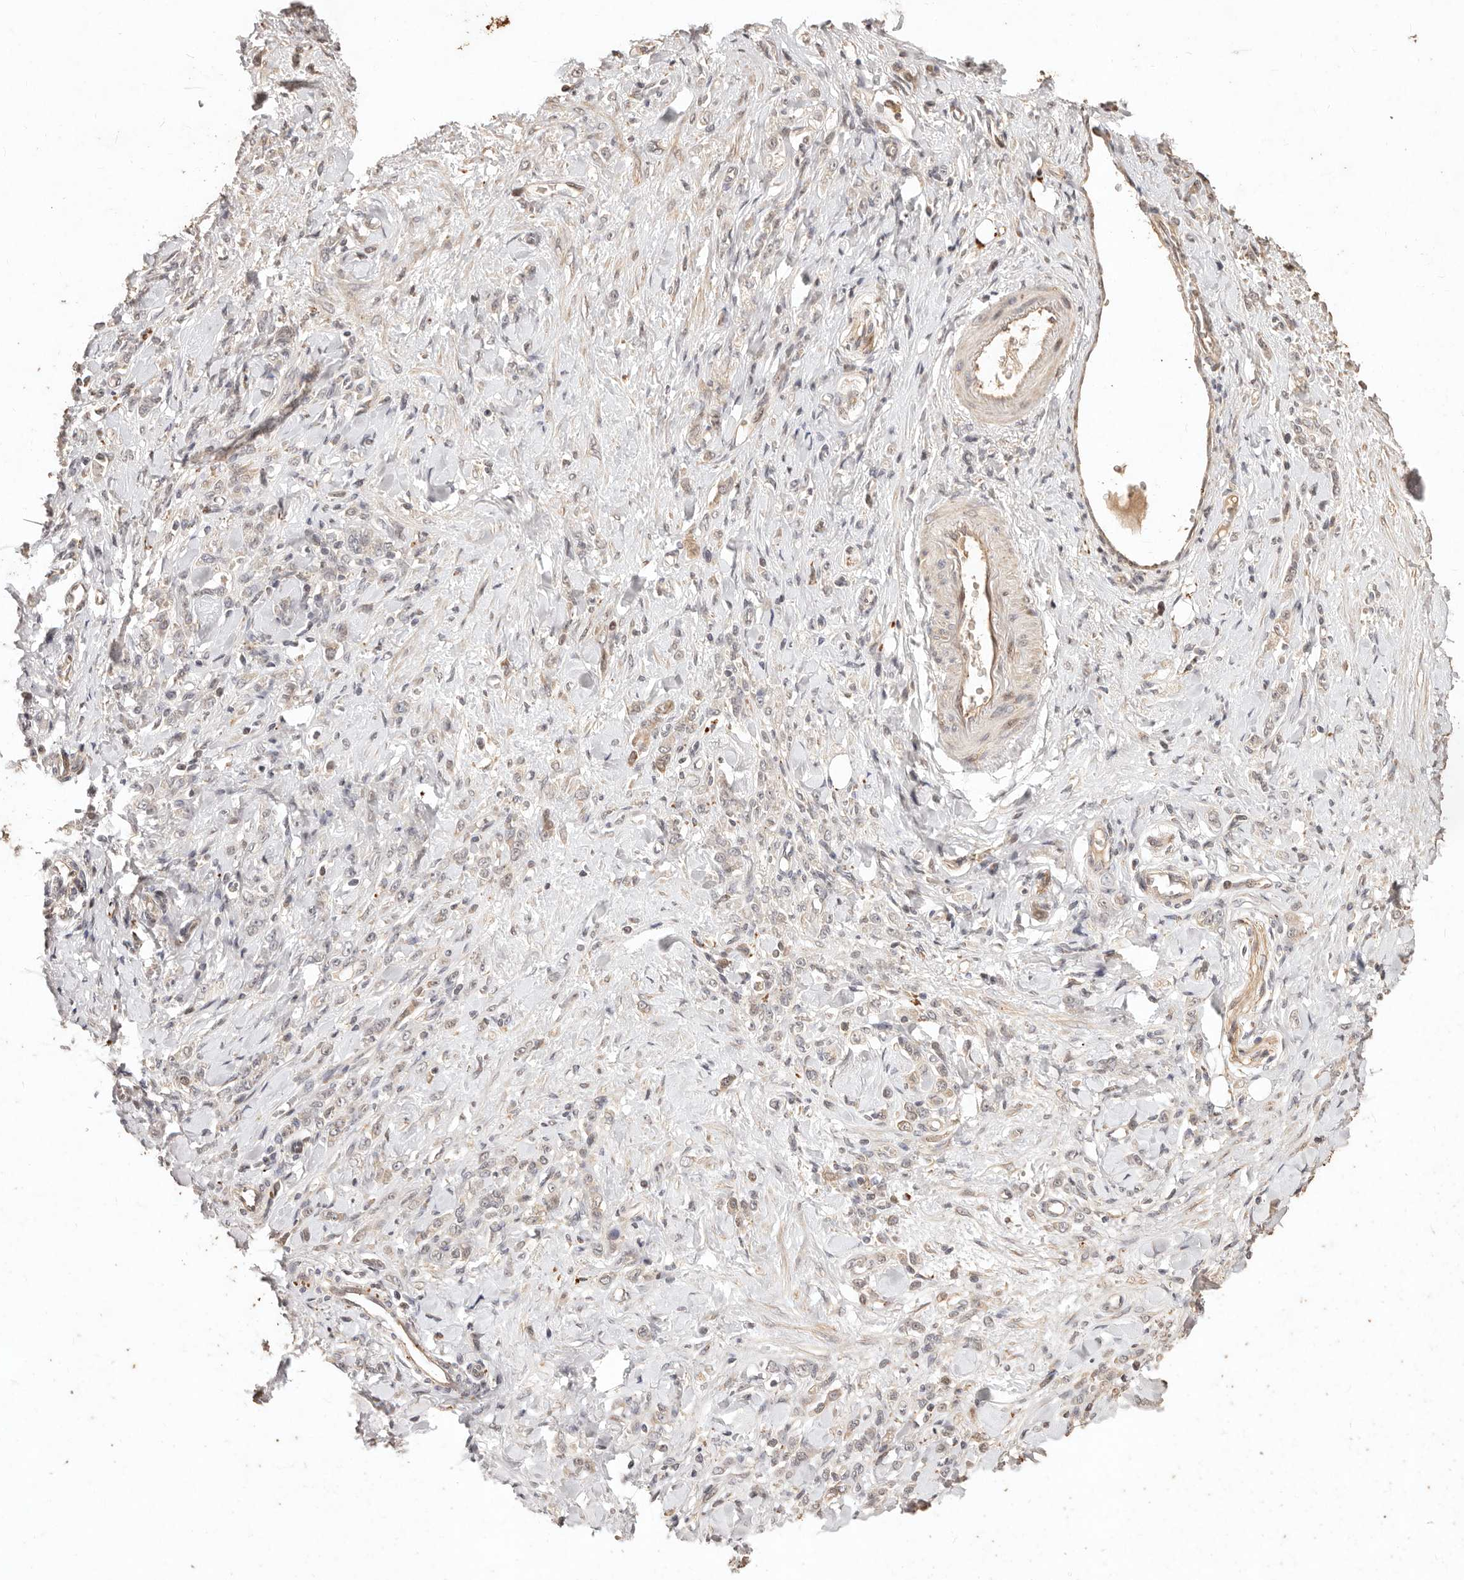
{"staining": {"intensity": "negative", "quantity": "none", "location": "none"}, "tissue": "stomach cancer", "cell_type": "Tumor cells", "image_type": "cancer", "snomed": [{"axis": "morphology", "description": "Normal tissue, NOS"}, {"axis": "morphology", "description": "Adenocarcinoma, NOS"}, {"axis": "topography", "description": "Stomach"}], "caption": "A high-resolution micrograph shows IHC staining of stomach adenocarcinoma, which displays no significant expression in tumor cells.", "gene": "KIF9", "patient": {"sex": "male", "age": 82}}